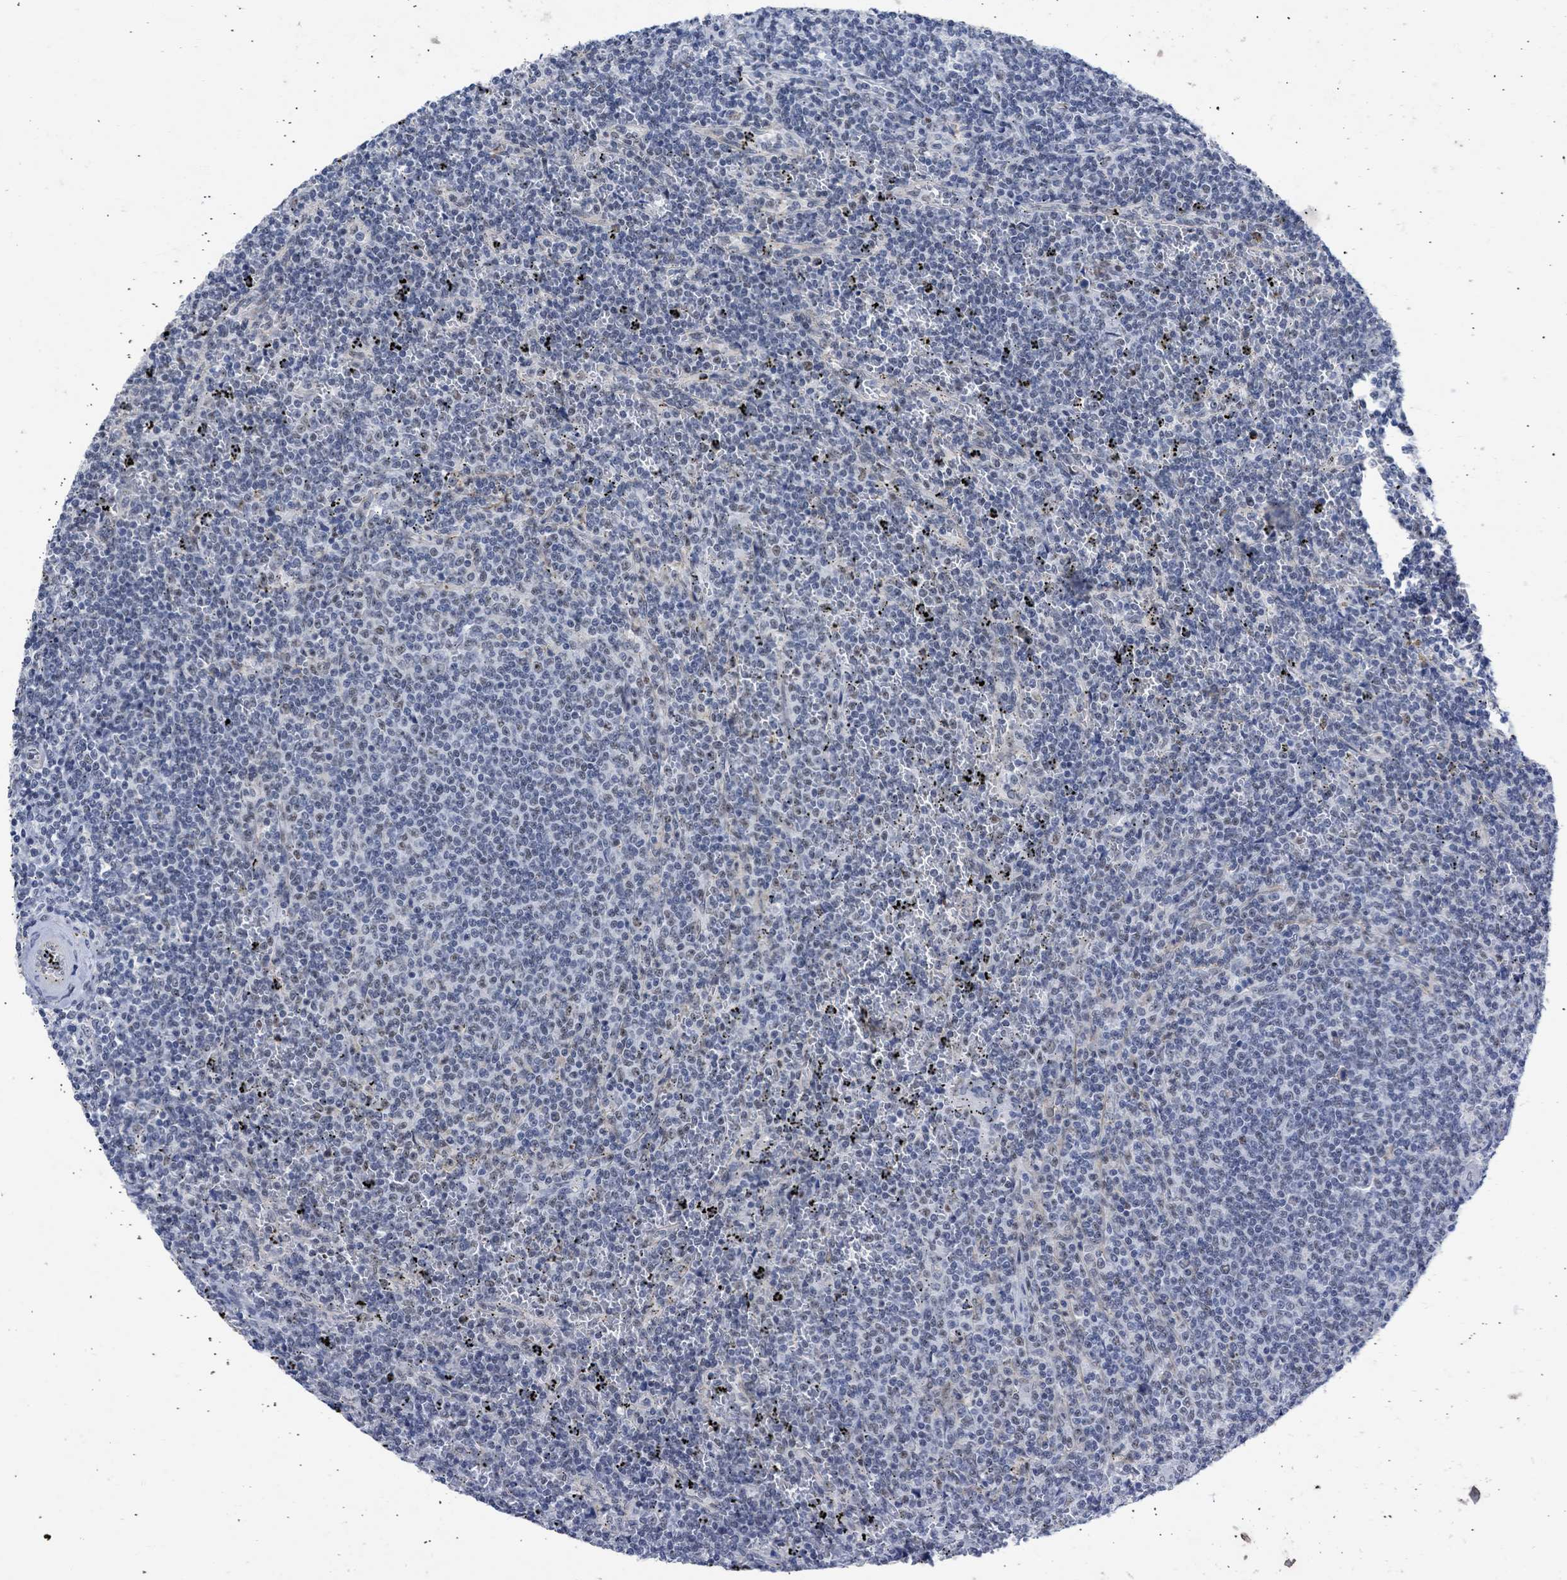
{"staining": {"intensity": "weak", "quantity": "<25%", "location": "nuclear"}, "tissue": "lymphoma", "cell_type": "Tumor cells", "image_type": "cancer", "snomed": [{"axis": "morphology", "description": "Malignant lymphoma, non-Hodgkin's type, Low grade"}, {"axis": "topography", "description": "Spleen"}], "caption": "This photomicrograph is of lymphoma stained with immunohistochemistry to label a protein in brown with the nuclei are counter-stained blue. There is no positivity in tumor cells.", "gene": "DDX41", "patient": {"sex": "female", "age": 50}}